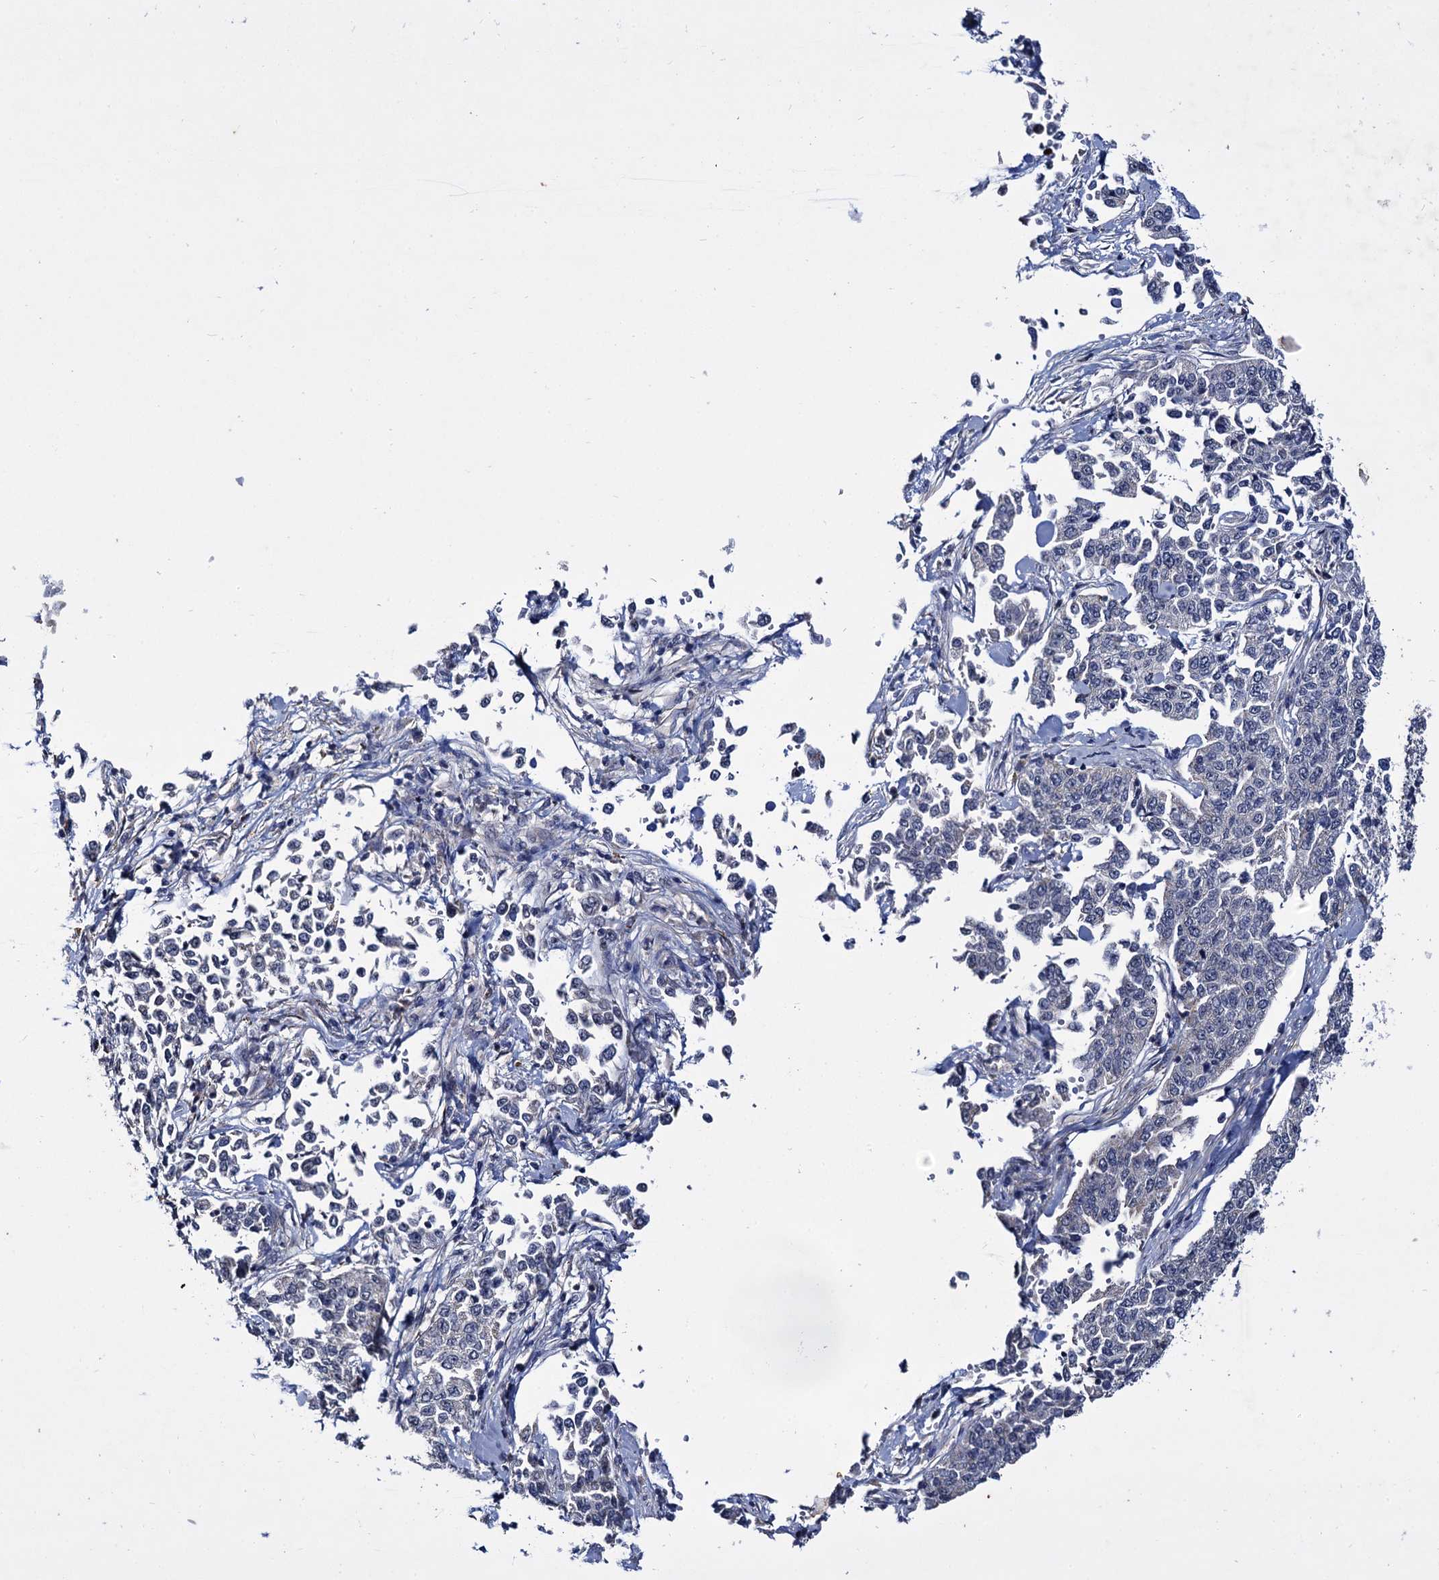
{"staining": {"intensity": "negative", "quantity": "none", "location": "none"}, "tissue": "cervical cancer", "cell_type": "Tumor cells", "image_type": "cancer", "snomed": [{"axis": "morphology", "description": "Squamous cell carcinoma, NOS"}, {"axis": "topography", "description": "Cervix"}], "caption": "Squamous cell carcinoma (cervical) was stained to show a protein in brown. There is no significant staining in tumor cells. (DAB (3,3'-diaminobenzidine) immunohistochemistry, high magnification).", "gene": "RPUSD4", "patient": {"sex": "female", "age": 35}}